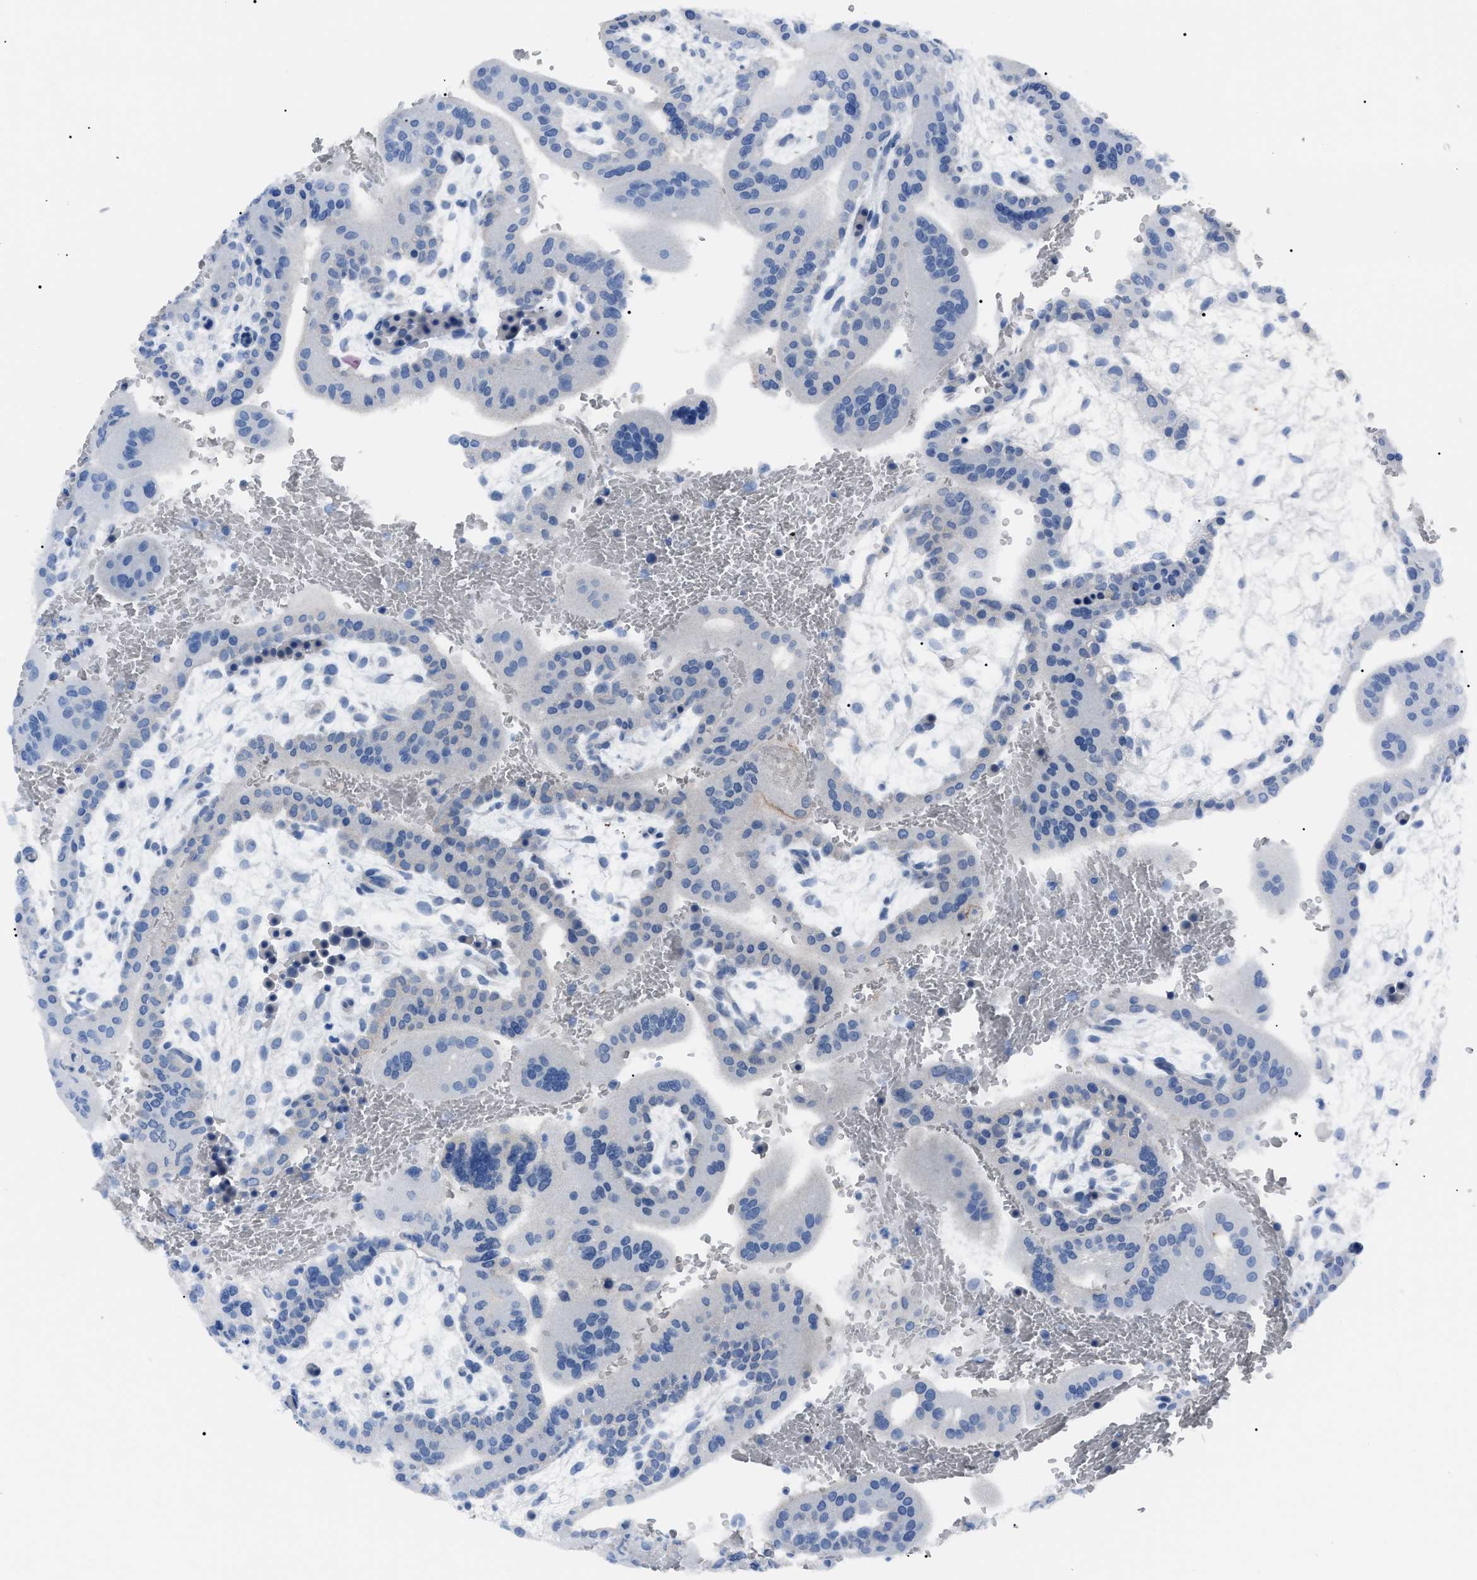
{"staining": {"intensity": "negative", "quantity": "none", "location": "none"}, "tissue": "placenta", "cell_type": "Decidual cells", "image_type": "normal", "snomed": [{"axis": "morphology", "description": "Normal tissue, NOS"}, {"axis": "topography", "description": "Placenta"}], "caption": "This histopathology image is of normal placenta stained with IHC to label a protein in brown with the nuclei are counter-stained blue. There is no positivity in decidual cells.", "gene": "LRWD1", "patient": {"sex": "female", "age": 35}}